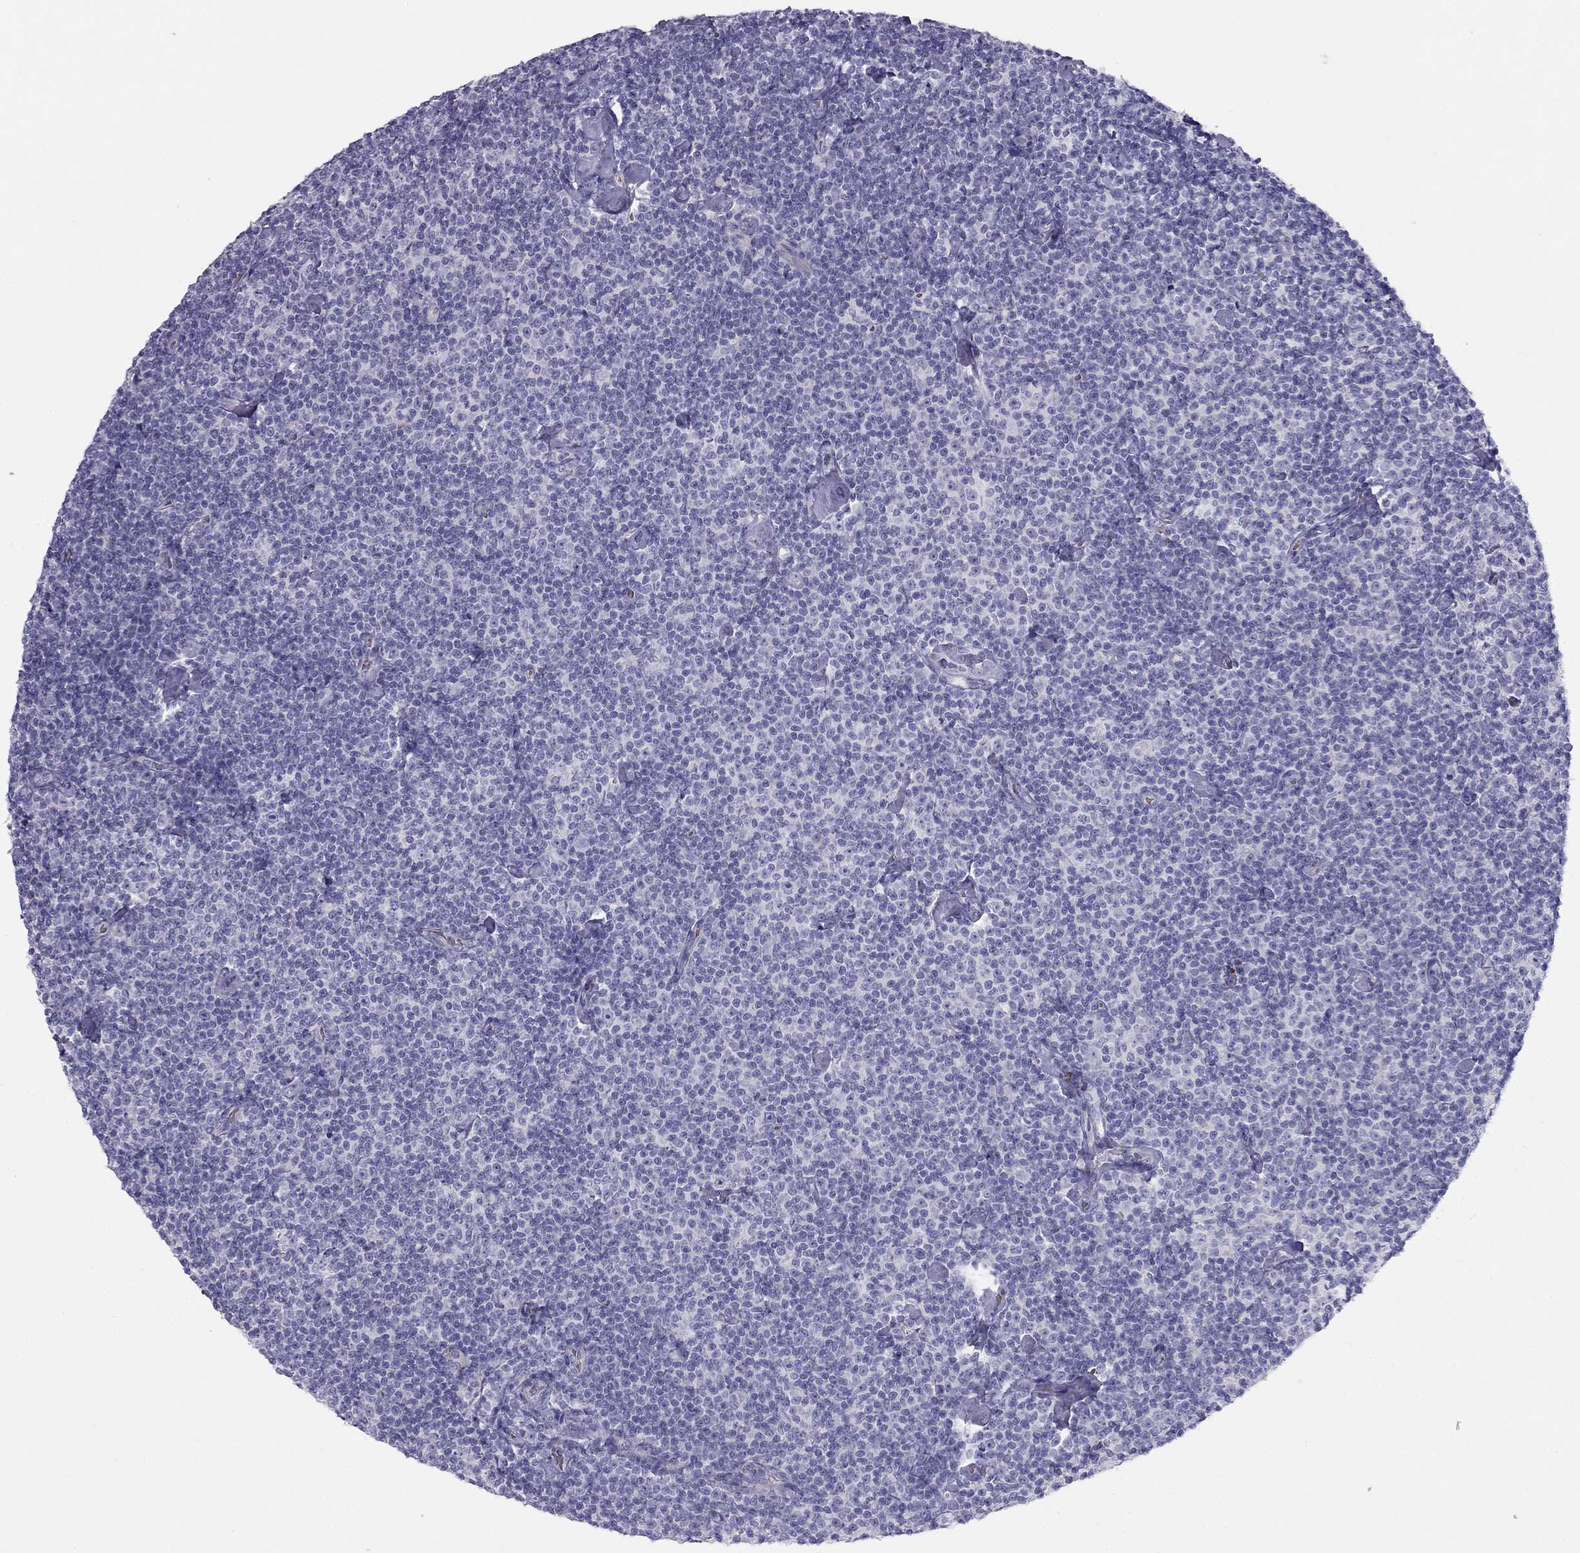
{"staining": {"intensity": "negative", "quantity": "none", "location": "none"}, "tissue": "lymphoma", "cell_type": "Tumor cells", "image_type": "cancer", "snomed": [{"axis": "morphology", "description": "Malignant lymphoma, non-Hodgkin's type, Low grade"}, {"axis": "topography", "description": "Lymph node"}], "caption": "Immunohistochemical staining of human low-grade malignant lymphoma, non-Hodgkin's type exhibits no significant staining in tumor cells.", "gene": "RHD", "patient": {"sex": "male", "age": 81}}